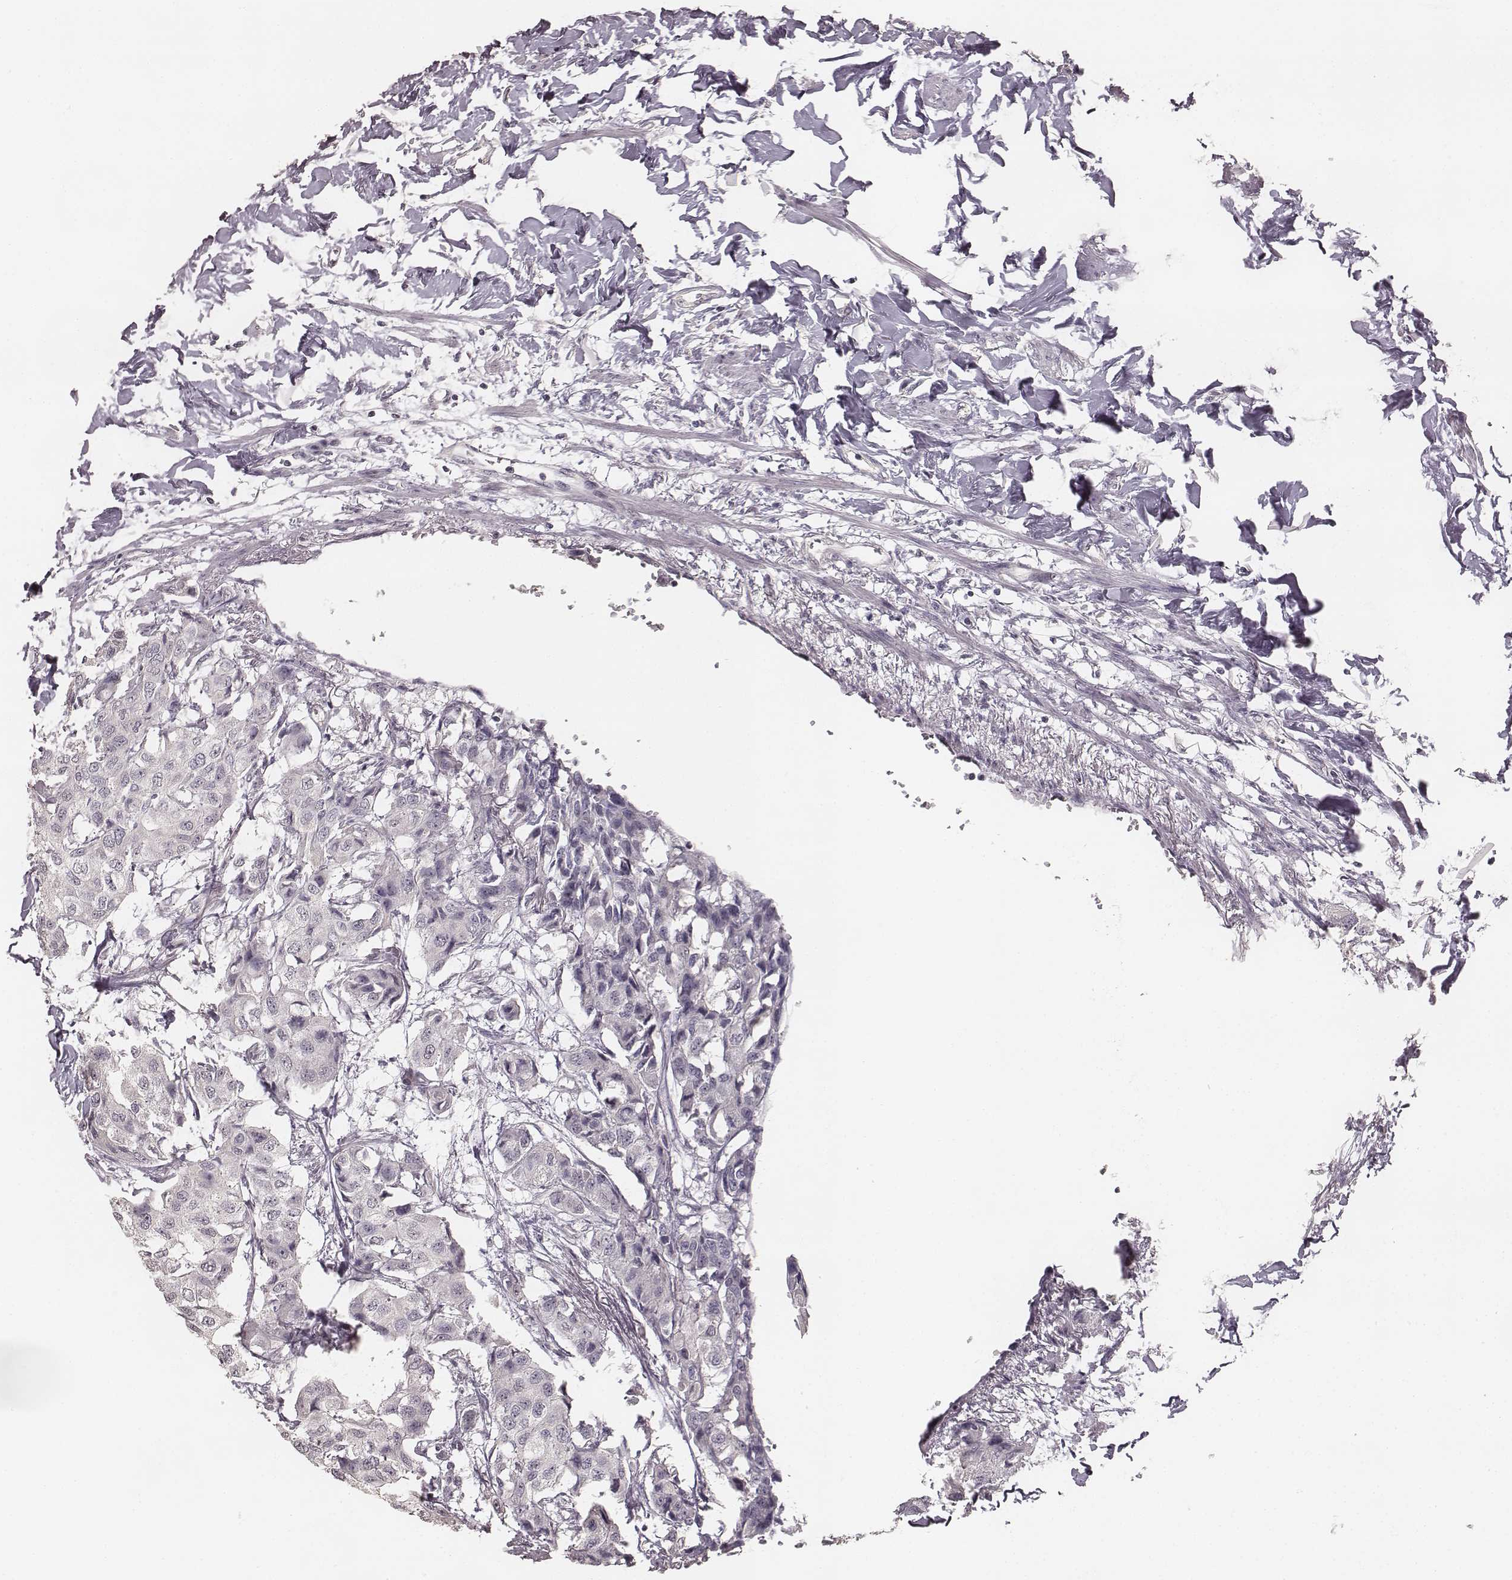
{"staining": {"intensity": "negative", "quantity": "none", "location": "none"}, "tissue": "breast cancer", "cell_type": "Tumor cells", "image_type": "cancer", "snomed": [{"axis": "morphology", "description": "Duct carcinoma"}, {"axis": "topography", "description": "Breast"}], "caption": "Breast intraductal carcinoma was stained to show a protein in brown. There is no significant expression in tumor cells.", "gene": "LY6K", "patient": {"sex": "female", "age": 80}}